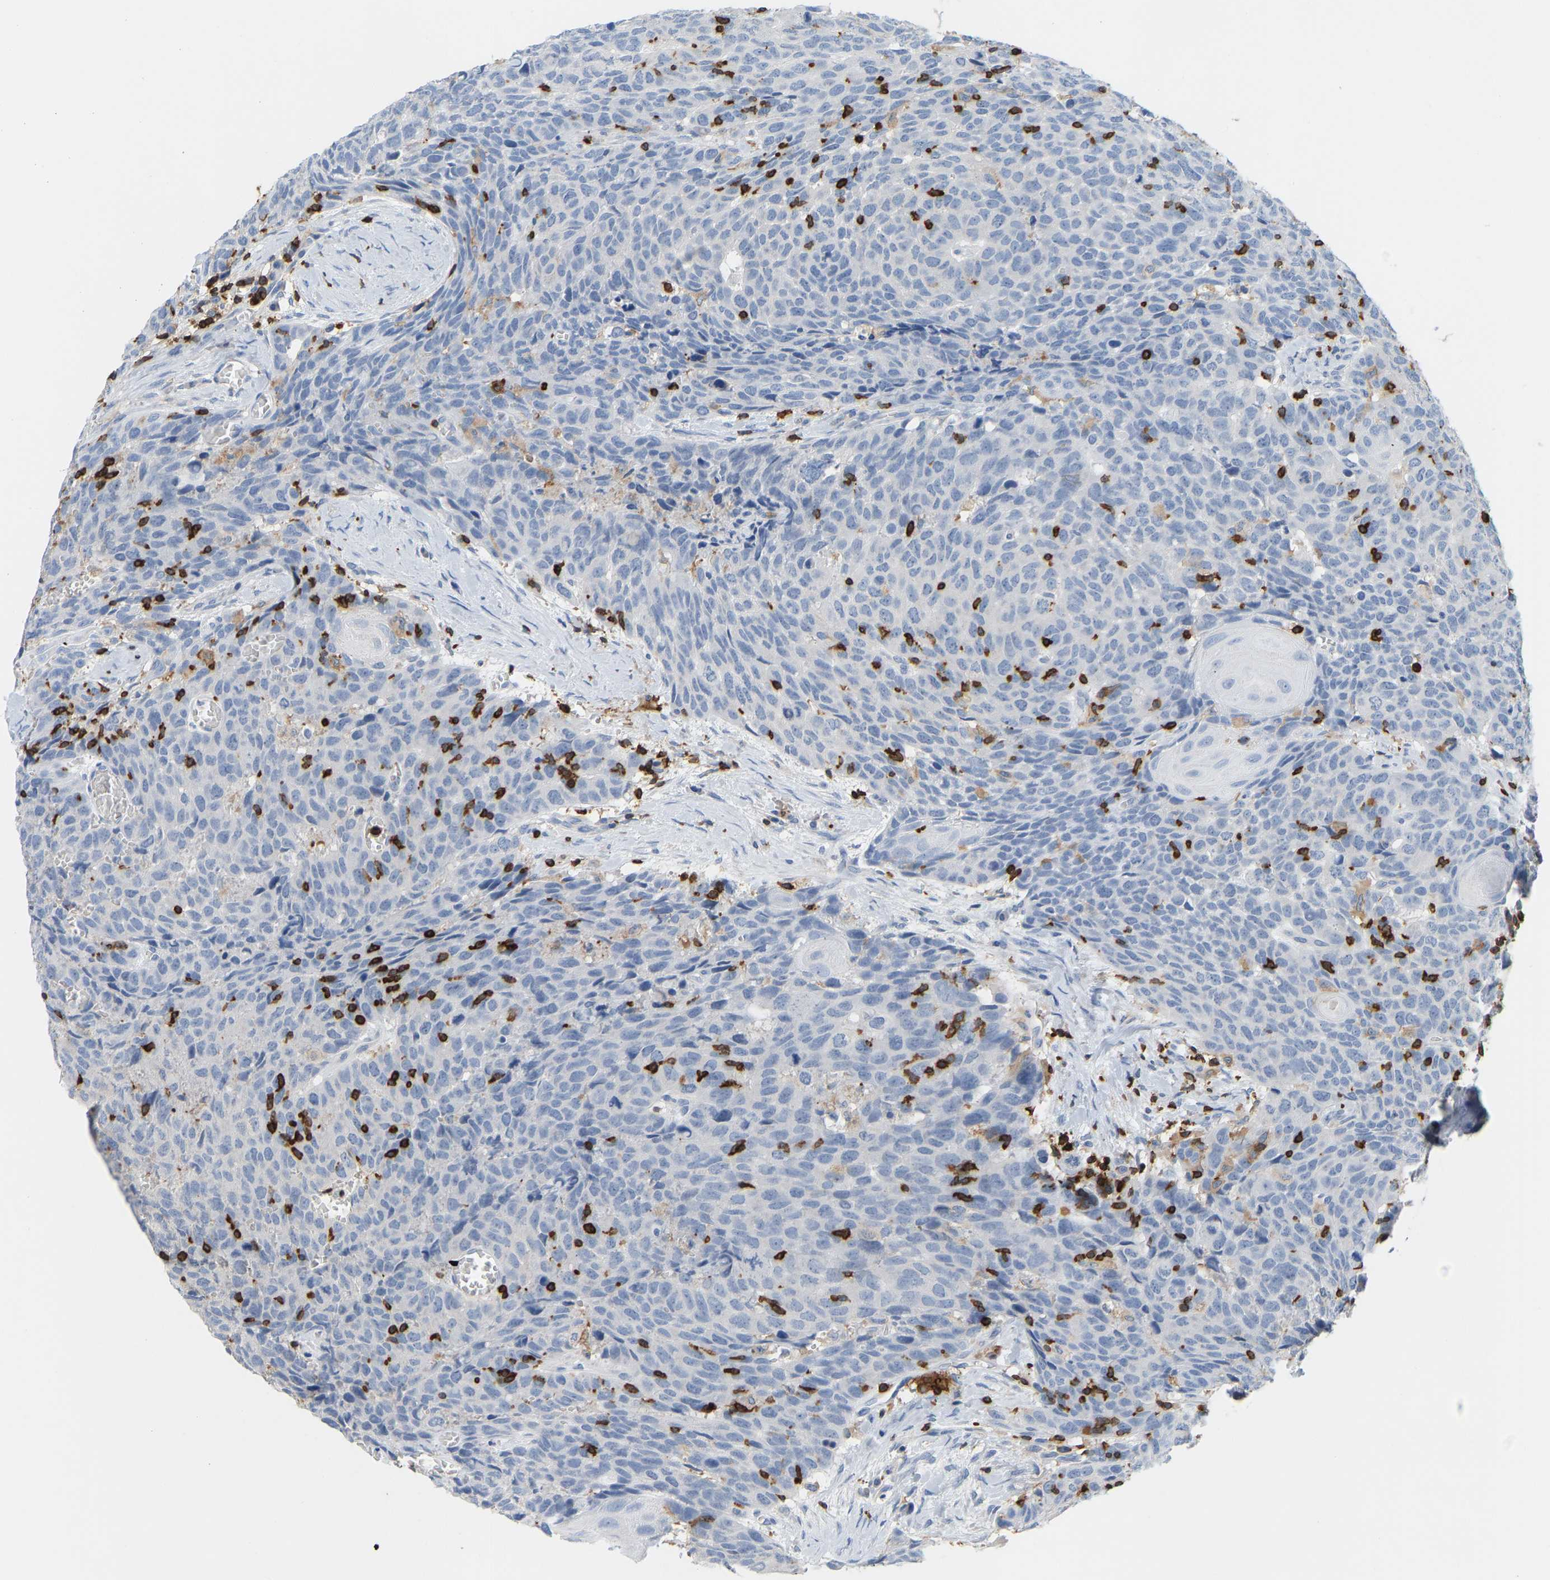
{"staining": {"intensity": "negative", "quantity": "none", "location": "none"}, "tissue": "head and neck cancer", "cell_type": "Tumor cells", "image_type": "cancer", "snomed": [{"axis": "morphology", "description": "Squamous cell carcinoma, NOS"}, {"axis": "topography", "description": "Head-Neck"}], "caption": "Immunohistochemistry (IHC) micrograph of head and neck cancer (squamous cell carcinoma) stained for a protein (brown), which reveals no expression in tumor cells.", "gene": "EVL", "patient": {"sex": "male", "age": 66}}